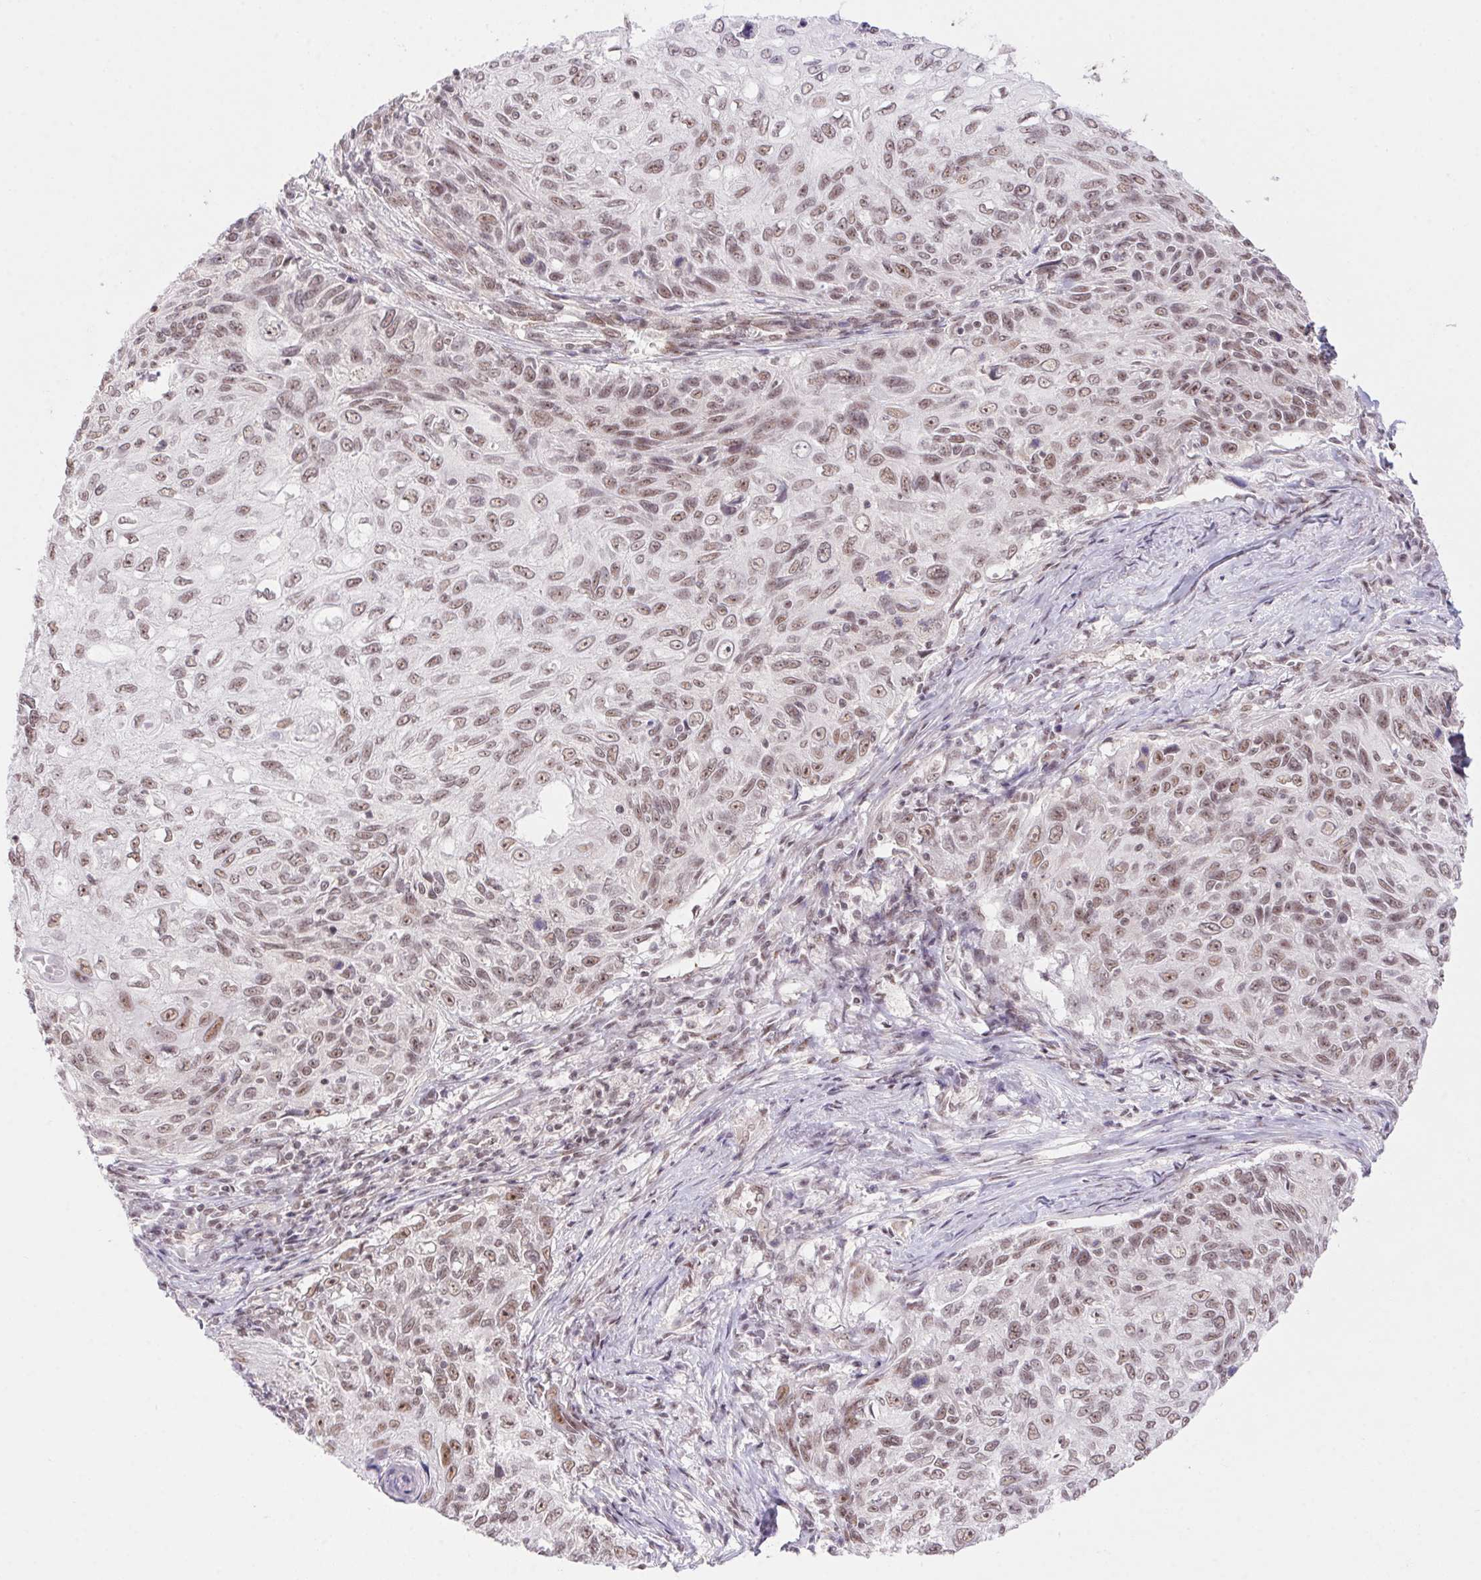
{"staining": {"intensity": "moderate", "quantity": ">75%", "location": "nuclear"}, "tissue": "skin cancer", "cell_type": "Tumor cells", "image_type": "cancer", "snomed": [{"axis": "morphology", "description": "Squamous cell carcinoma, NOS"}, {"axis": "topography", "description": "Skin"}], "caption": "Approximately >75% of tumor cells in human skin cancer exhibit moderate nuclear protein positivity as visualized by brown immunohistochemical staining.", "gene": "DDX17", "patient": {"sex": "male", "age": 92}}